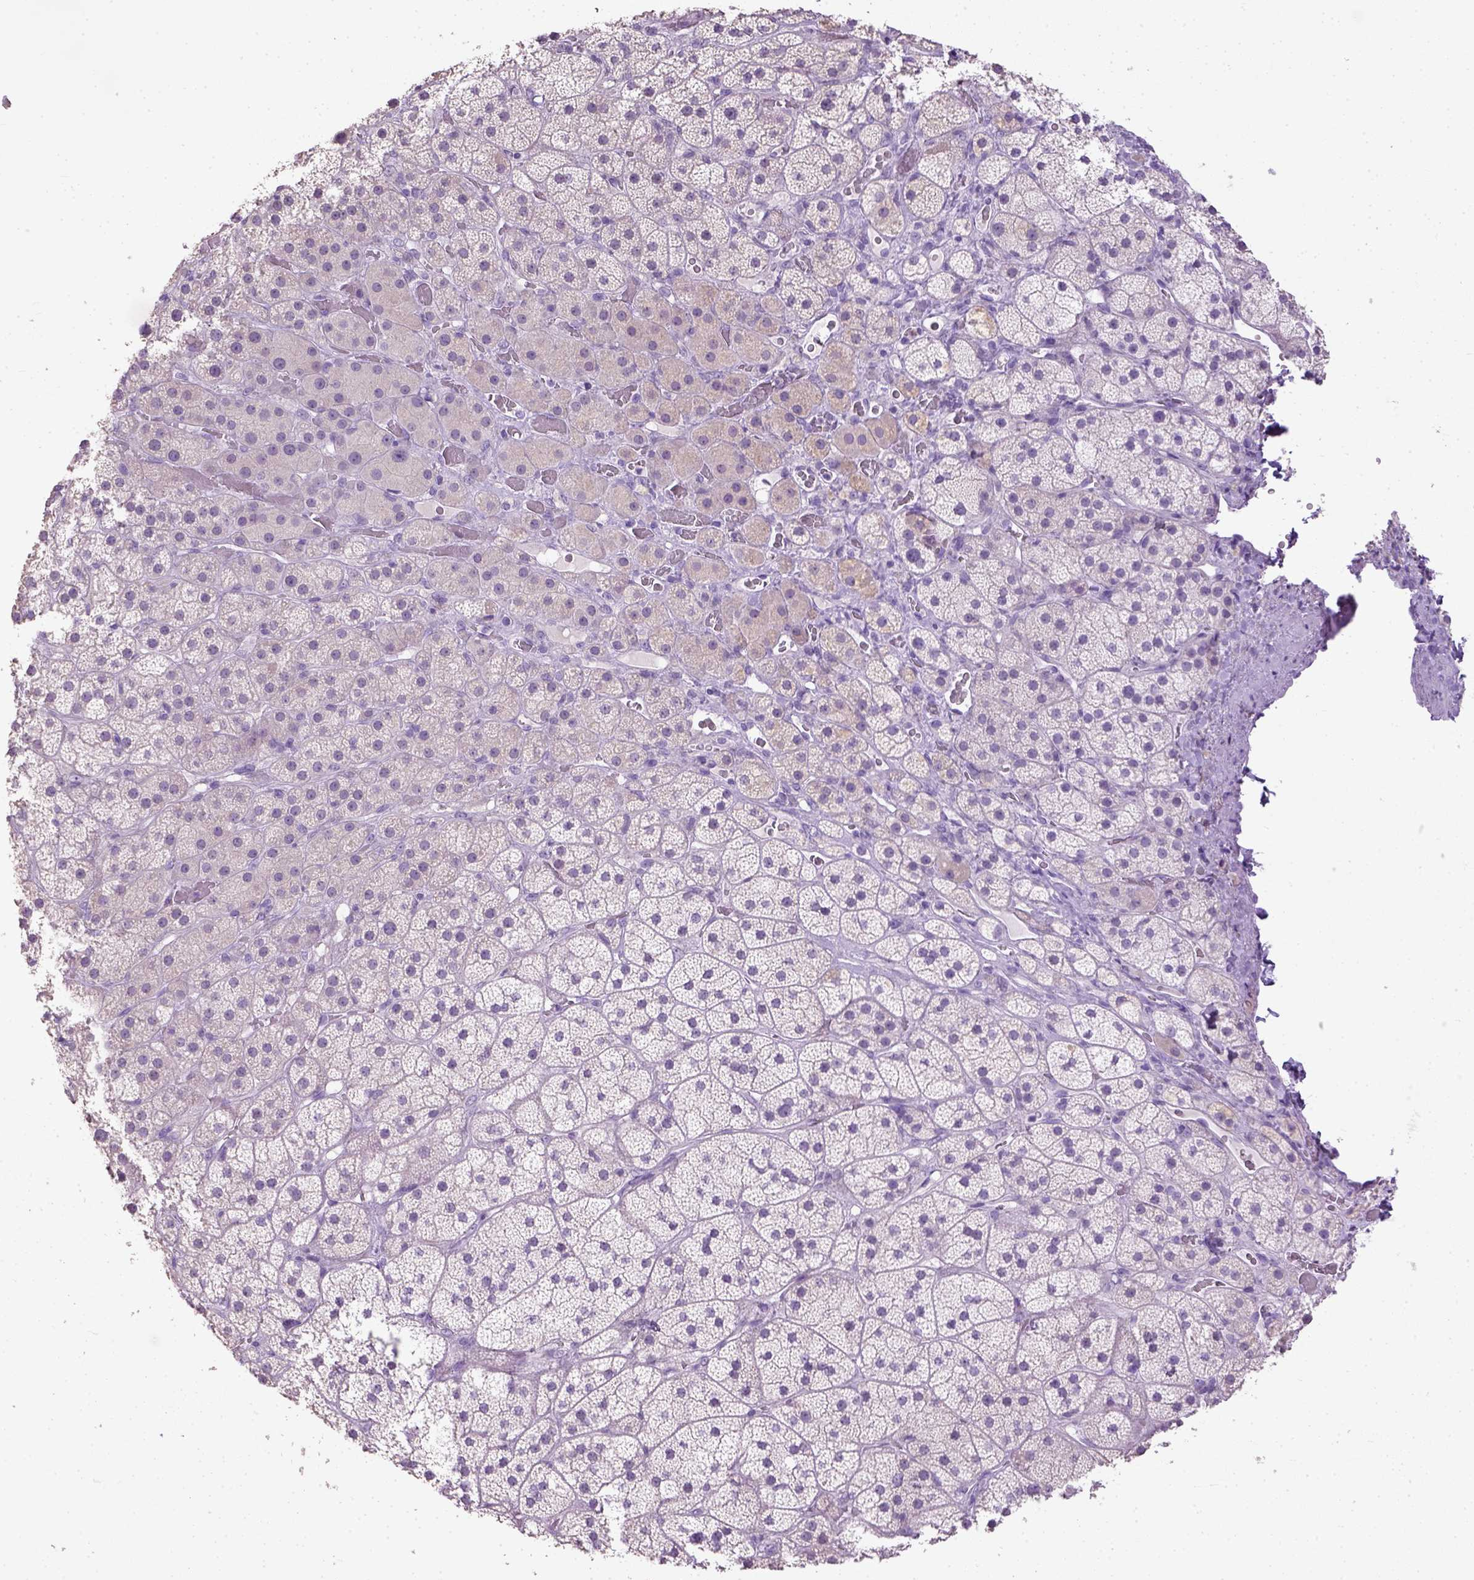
{"staining": {"intensity": "negative", "quantity": "none", "location": "none"}, "tissue": "adrenal gland", "cell_type": "Glandular cells", "image_type": "normal", "snomed": [{"axis": "morphology", "description": "Normal tissue, NOS"}, {"axis": "topography", "description": "Adrenal gland"}], "caption": "Immunohistochemistry micrograph of unremarkable human adrenal gland stained for a protein (brown), which exhibits no positivity in glandular cells. (Immunohistochemistry, brightfield microscopy, high magnification).", "gene": "CYP24A1", "patient": {"sex": "male", "age": 57}}